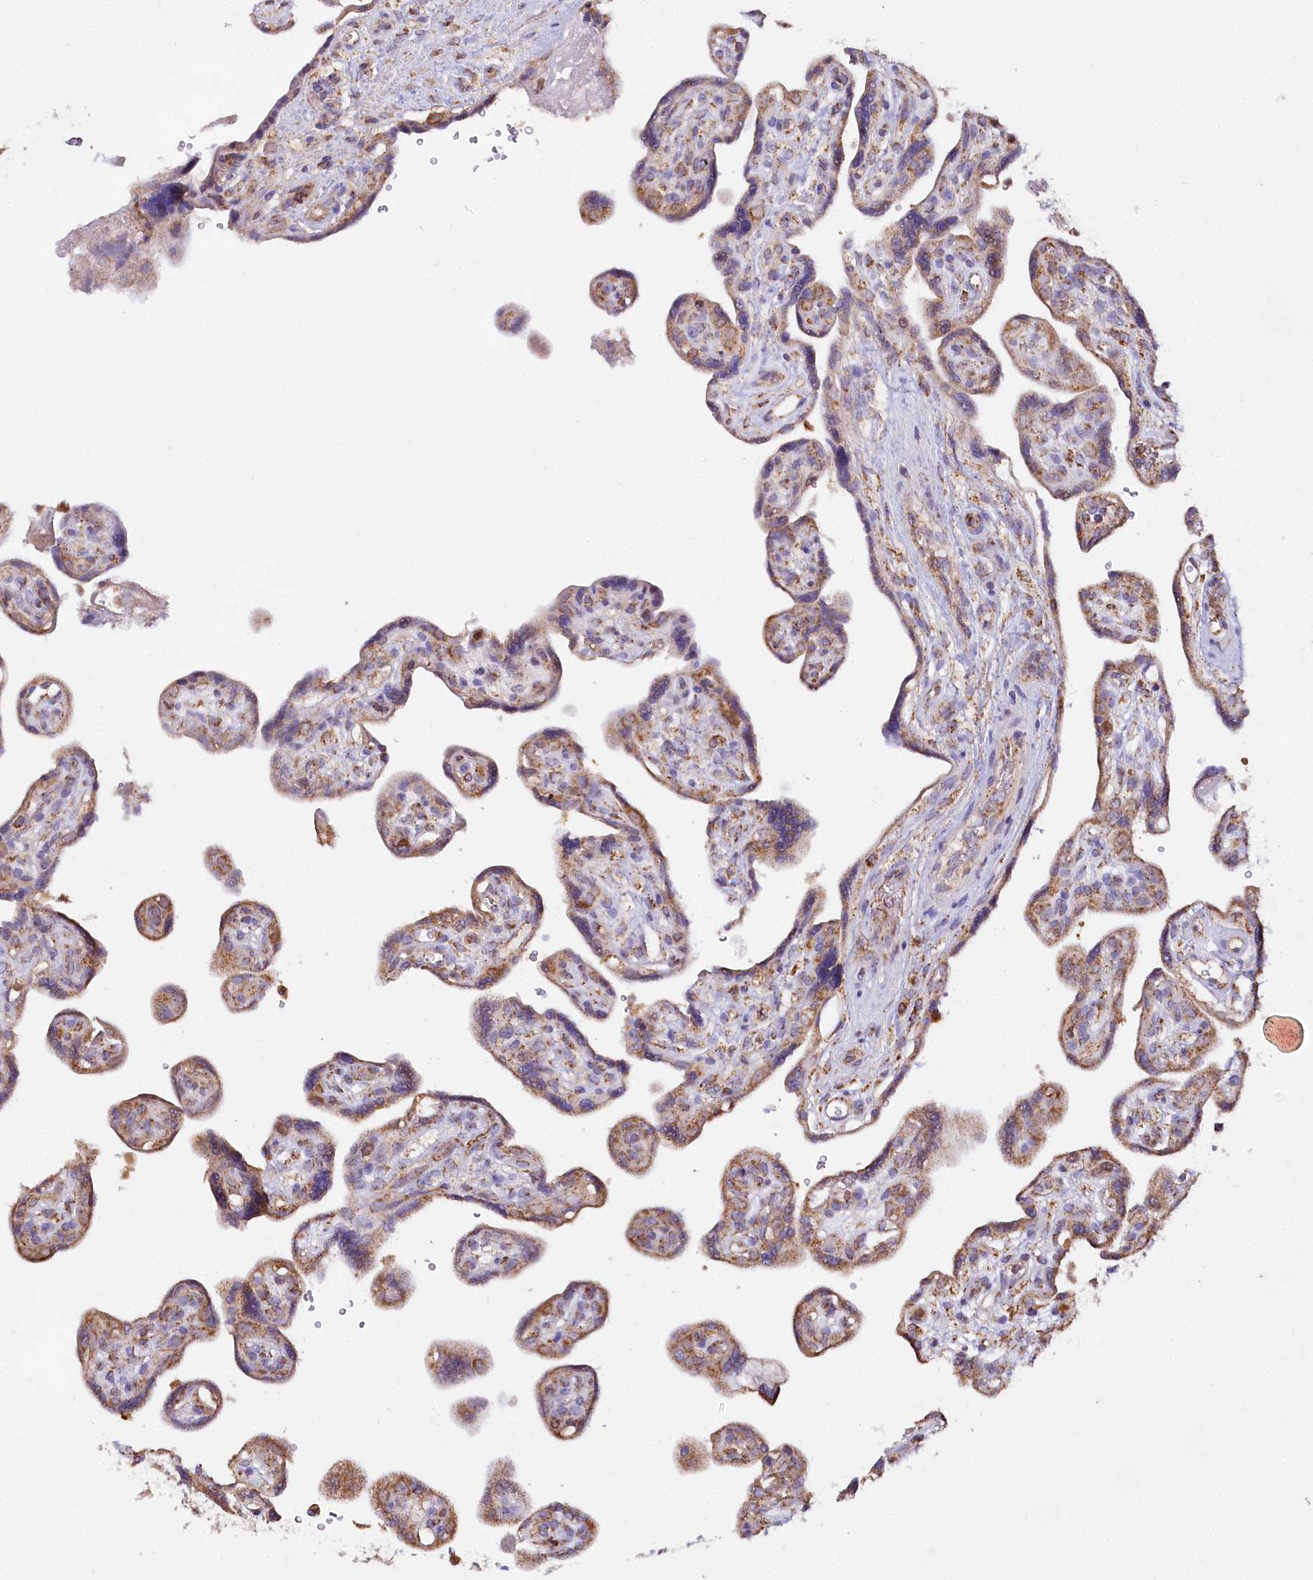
{"staining": {"intensity": "moderate", "quantity": ">75%", "location": "cytoplasmic/membranous"}, "tissue": "placenta", "cell_type": "Trophoblastic cells", "image_type": "normal", "snomed": [{"axis": "morphology", "description": "Normal tissue, NOS"}, {"axis": "topography", "description": "Placenta"}], "caption": "IHC micrograph of unremarkable human placenta stained for a protein (brown), which shows medium levels of moderate cytoplasmic/membranous staining in about >75% of trophoblastic cells.", "gene": "TASOR2", "patient": {"sex": "female", "age": 39}}